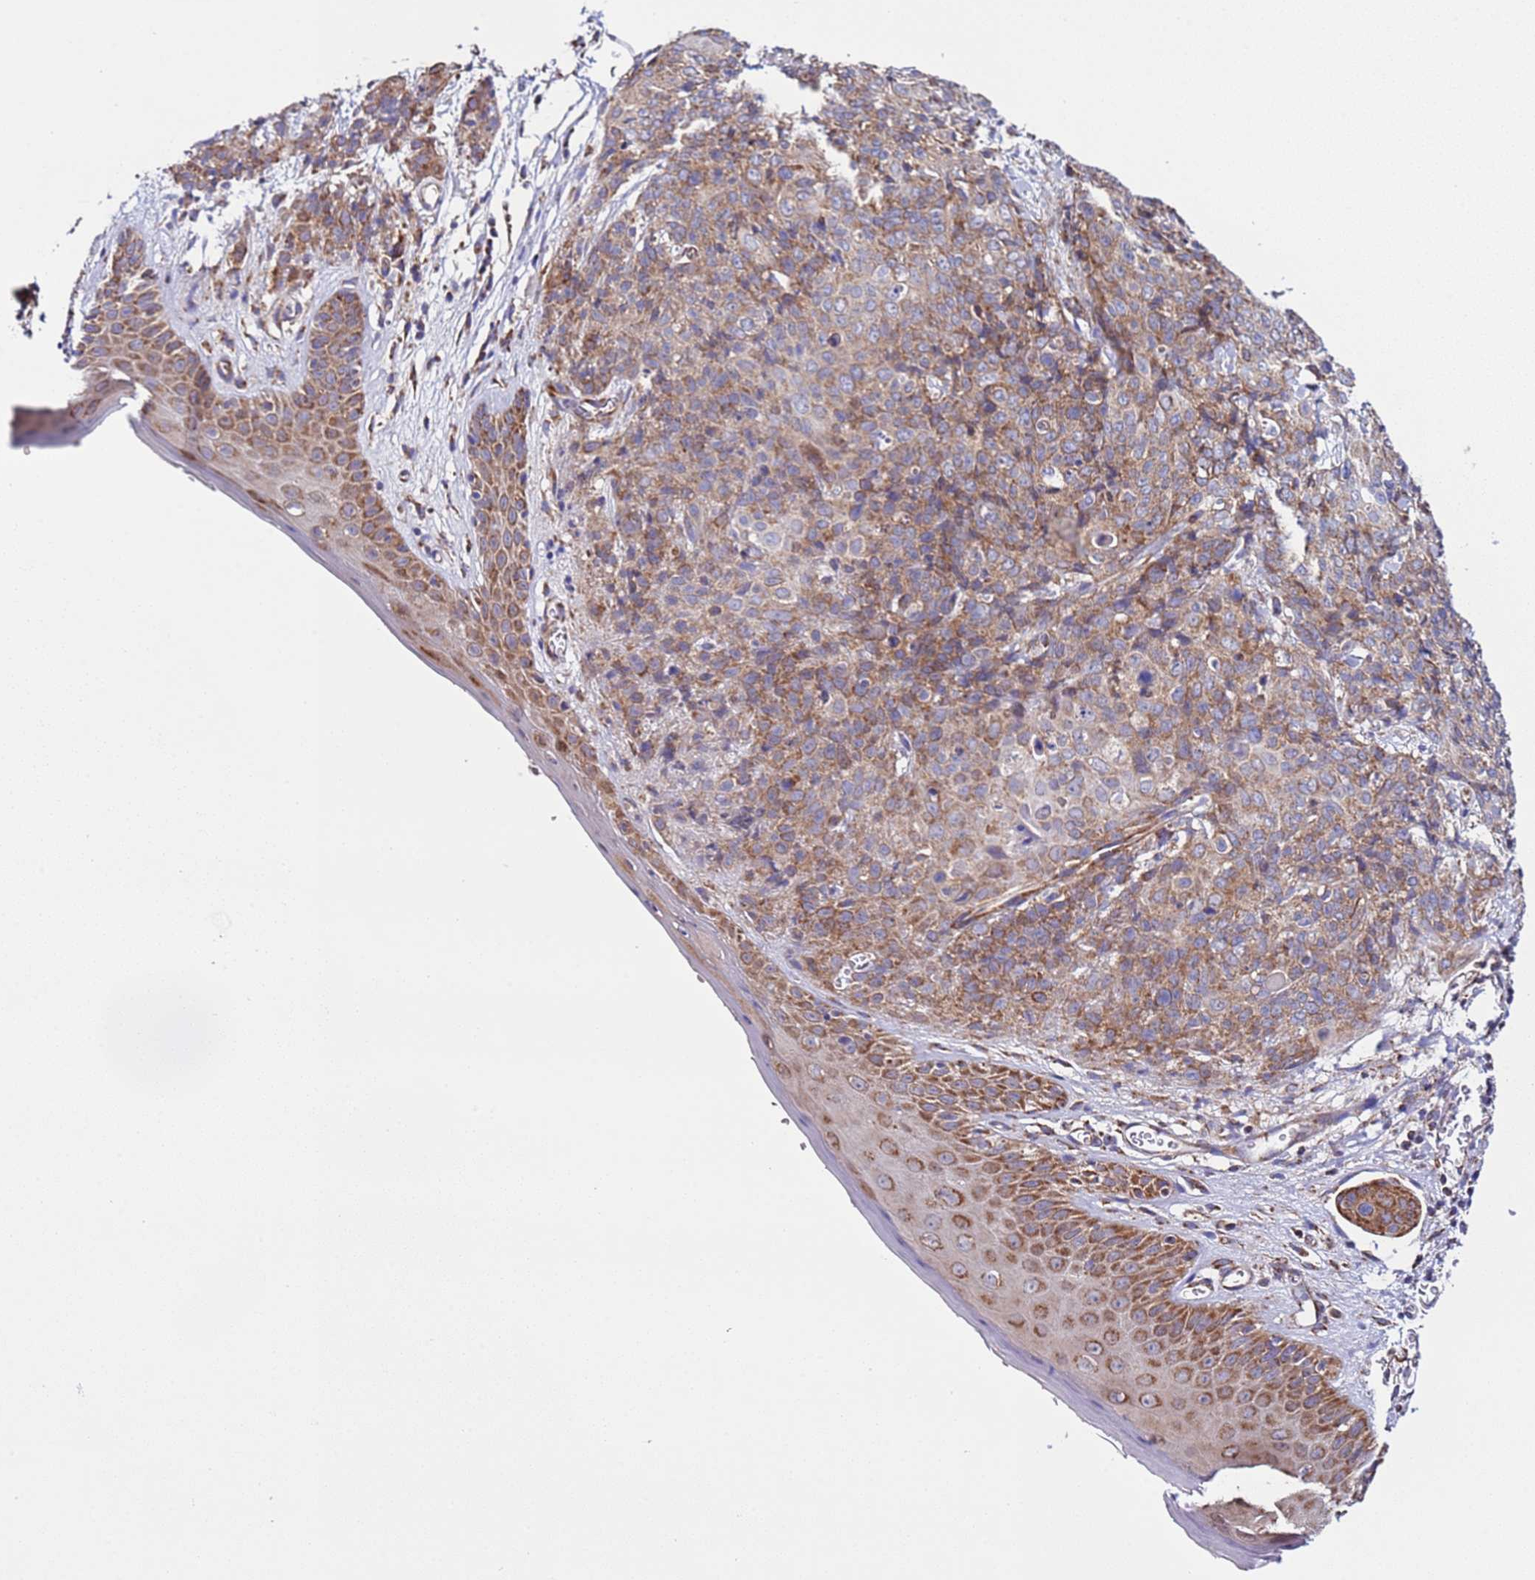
{"staining": {"intensity": "moderate", "quantity": ">75%", "location": "cytoplasmic/membranous"}, "tissue": "skin cancer", "cell_type": "Tumor cells", "image_type": "cancer", "snomed": [{"axis": "morphology", "description": "Squamous cell carcinoma, NOS"}, {"axis": "topography", "description": "Skin"}, {"axis": "topography", "description": "Vulva"}], "caption": "Brown immunohistochemical staining in skin squamous cell carcinoma reveals moderate cytoplasmic/membranous expression in about >75% of tumor cells.", "gene": "AHI1", "patient": {"sex": "female", "age": 85}}